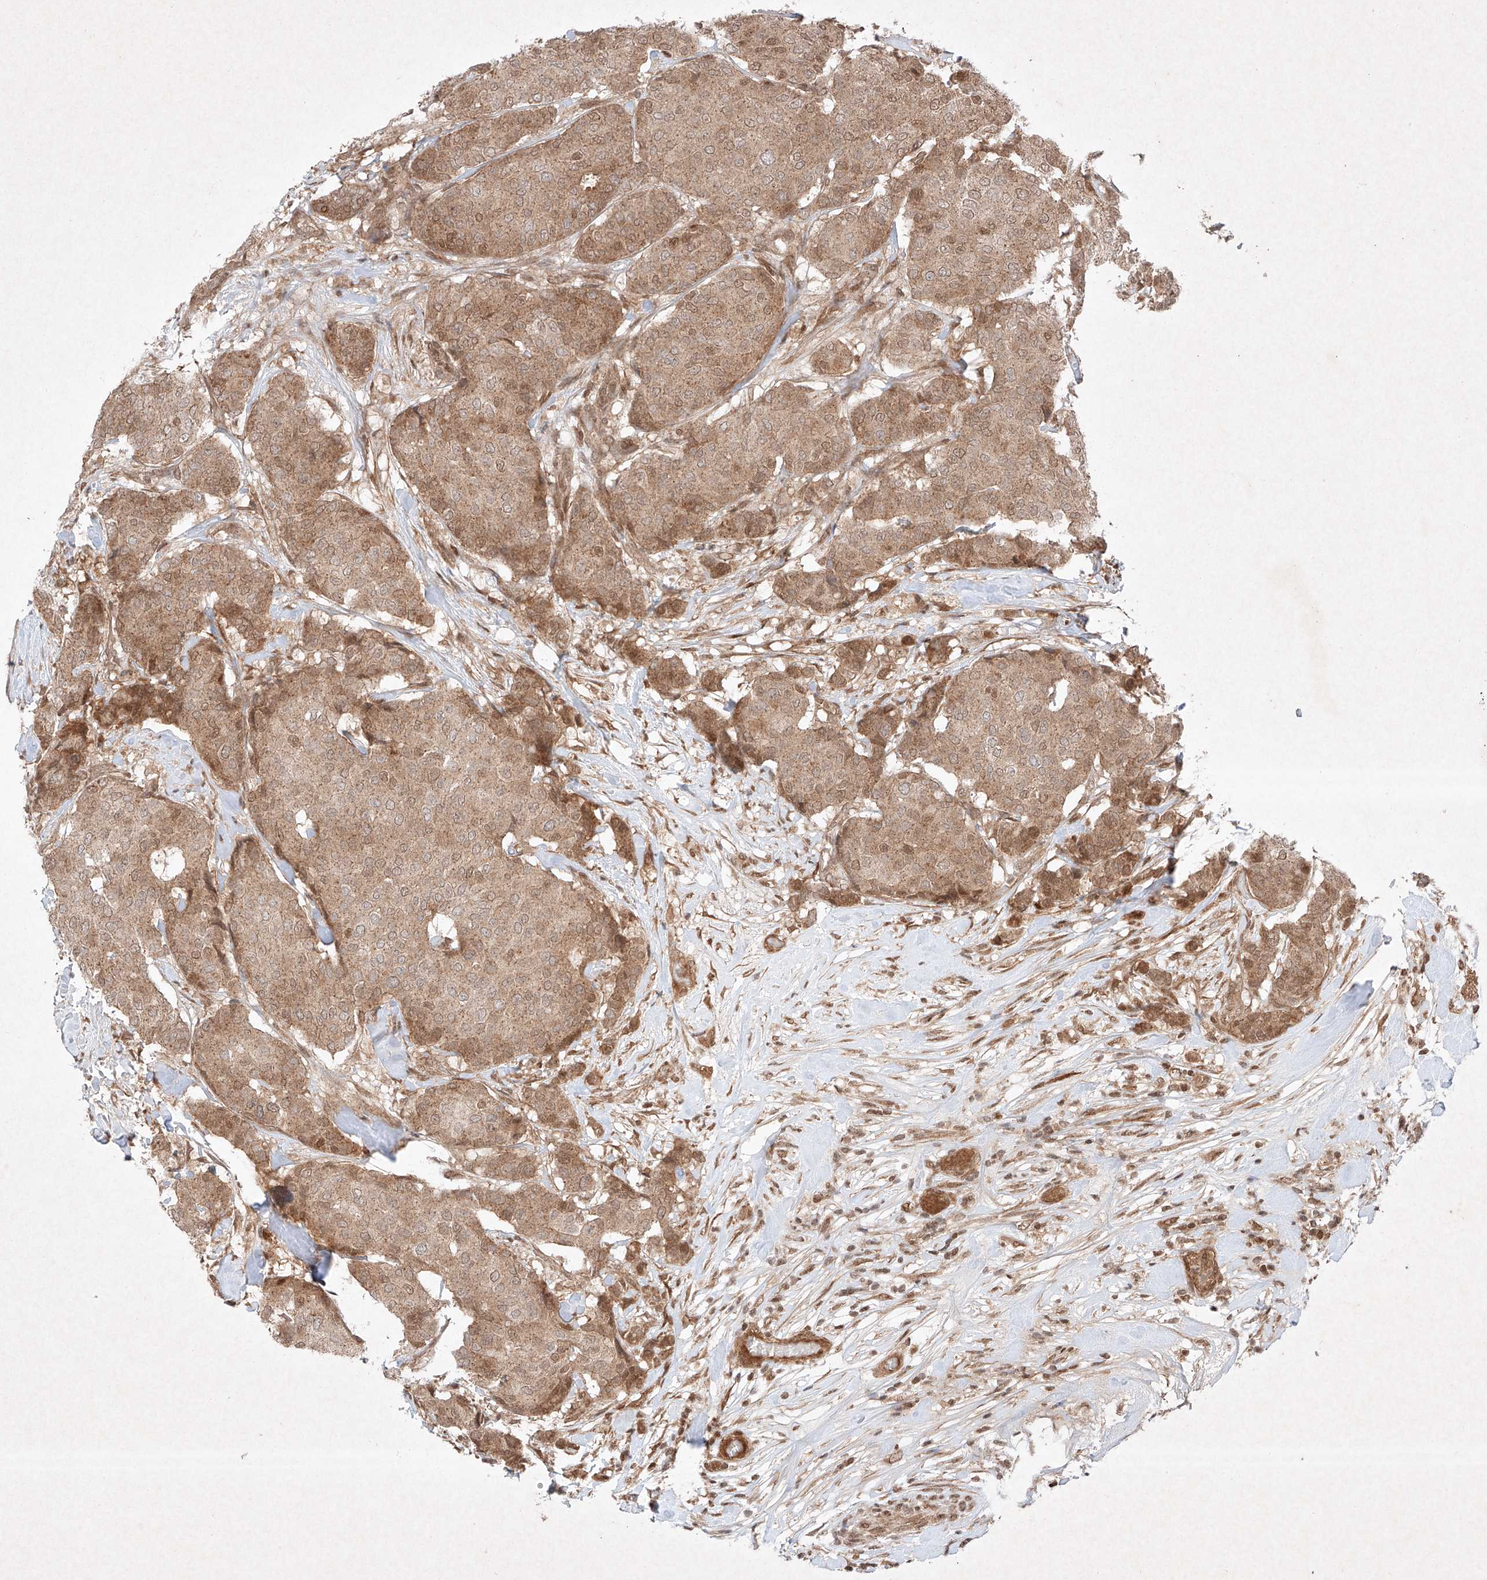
{"staining": {"intensity": "moderate", "quantity": ">75%", "location": "cytoplasmic/membranous"}, "tissue": "breast cancer", "cell_type": "Tumor cells", "image_type": "cancer", "snomed": [{"axis": "morphology", "description": "Duct carcinoma"}, {"axis": "topography", "description": "Breast"}], "caption": "Breast intraductal carcinoma stained for a protein (brown) shows moderate cytoplasmic/membranous positive expression in about >75% of tumor cells.", "gene": "RNF31", "patient": {"sex": "female", "age": 75}}